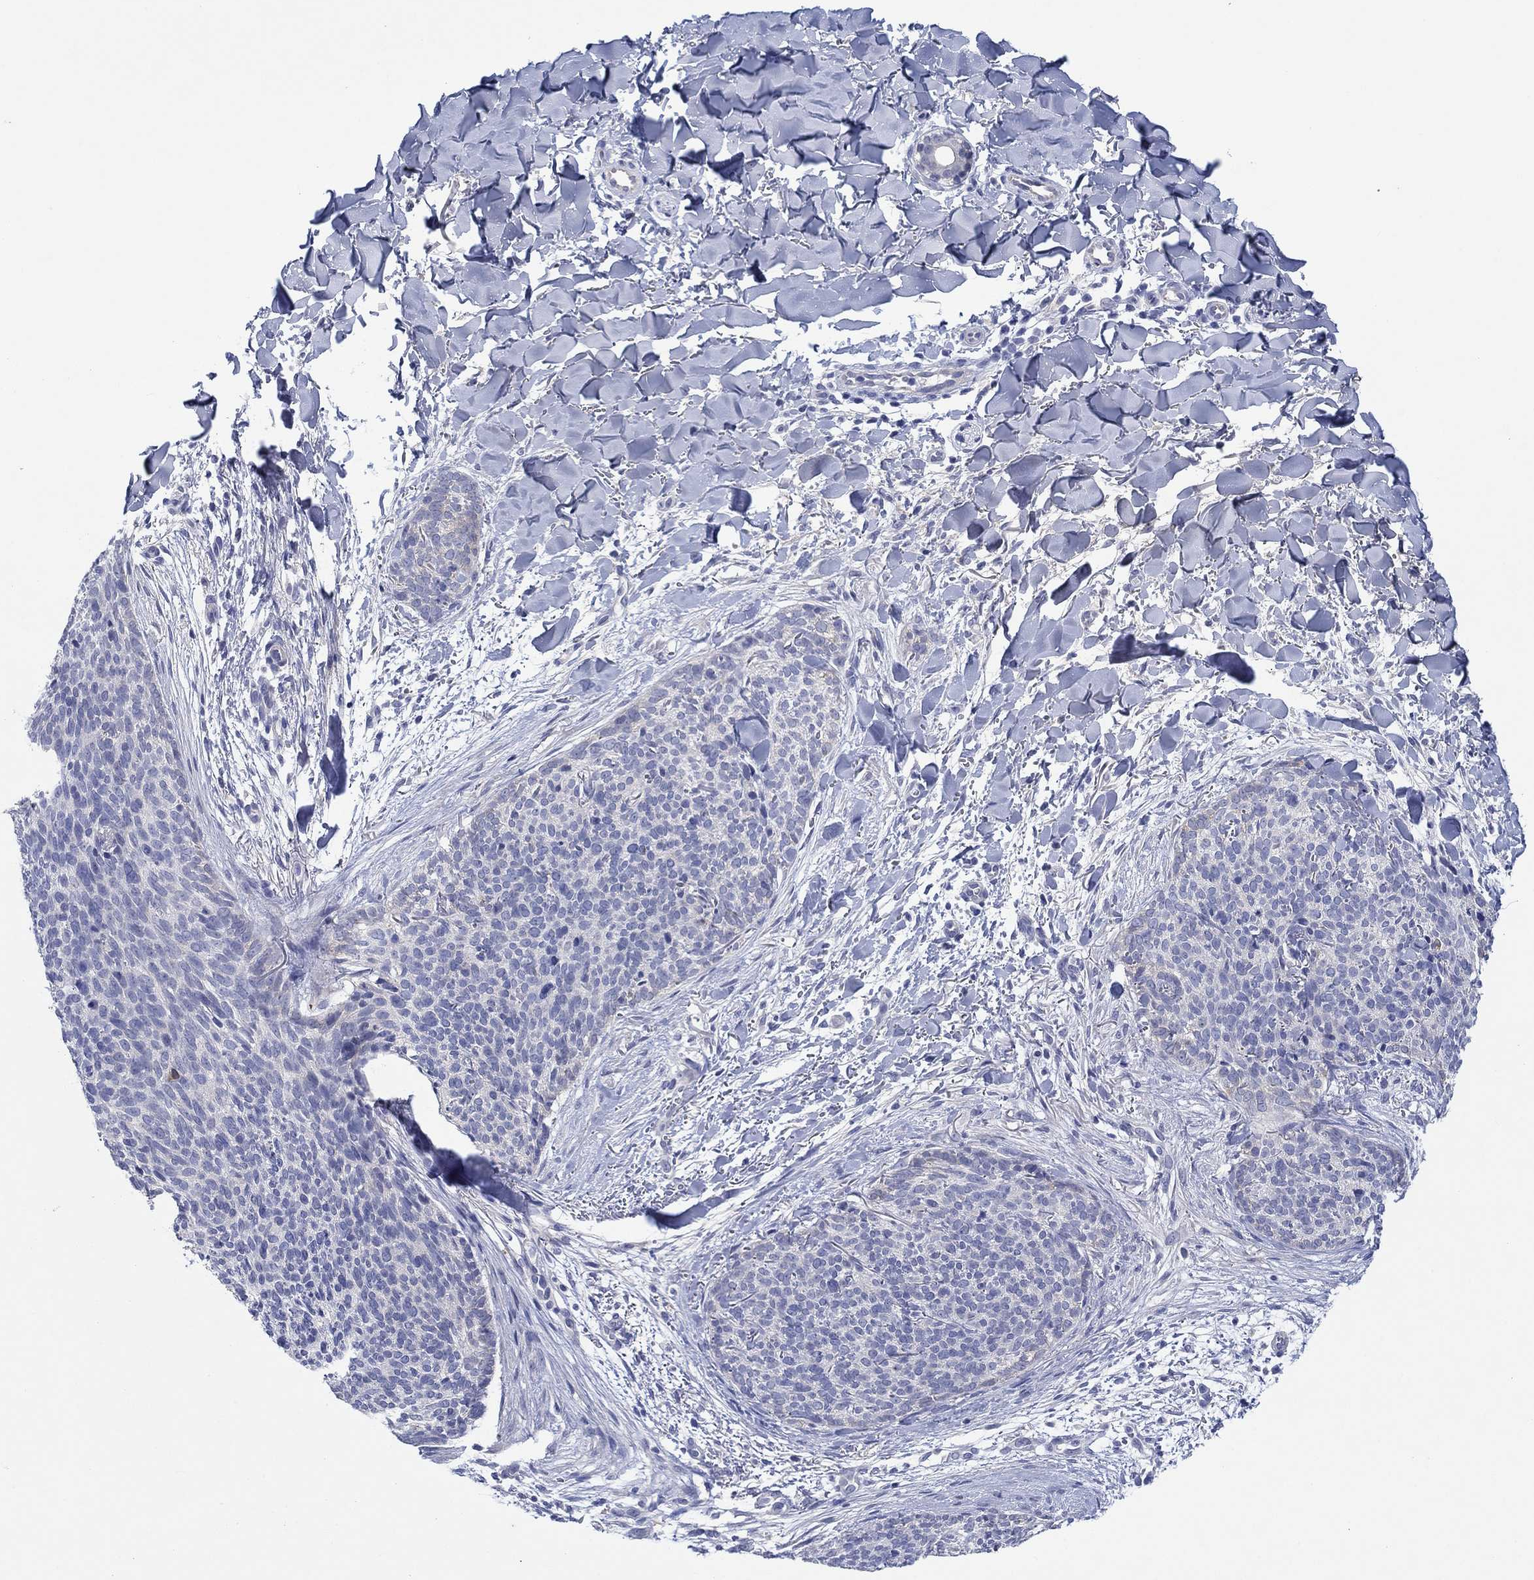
{"staining": {"intensity": "negative", "quantity": "none", "location": "none"}, "tissue": "skin cancer", "cell_type": "Tumor cells", "image_type": "cancer", "snomed": [{"axis": "morphology", "description": "Basal cell carcinoma"}, {"axis": "topography", "description": "Skin"}], "caption": "Immunohistochemical staining of human skin cancer displays no significant positivity in tumor cells.", "gene": "HDC", "patient": {"sex": "male", "age": 64}}